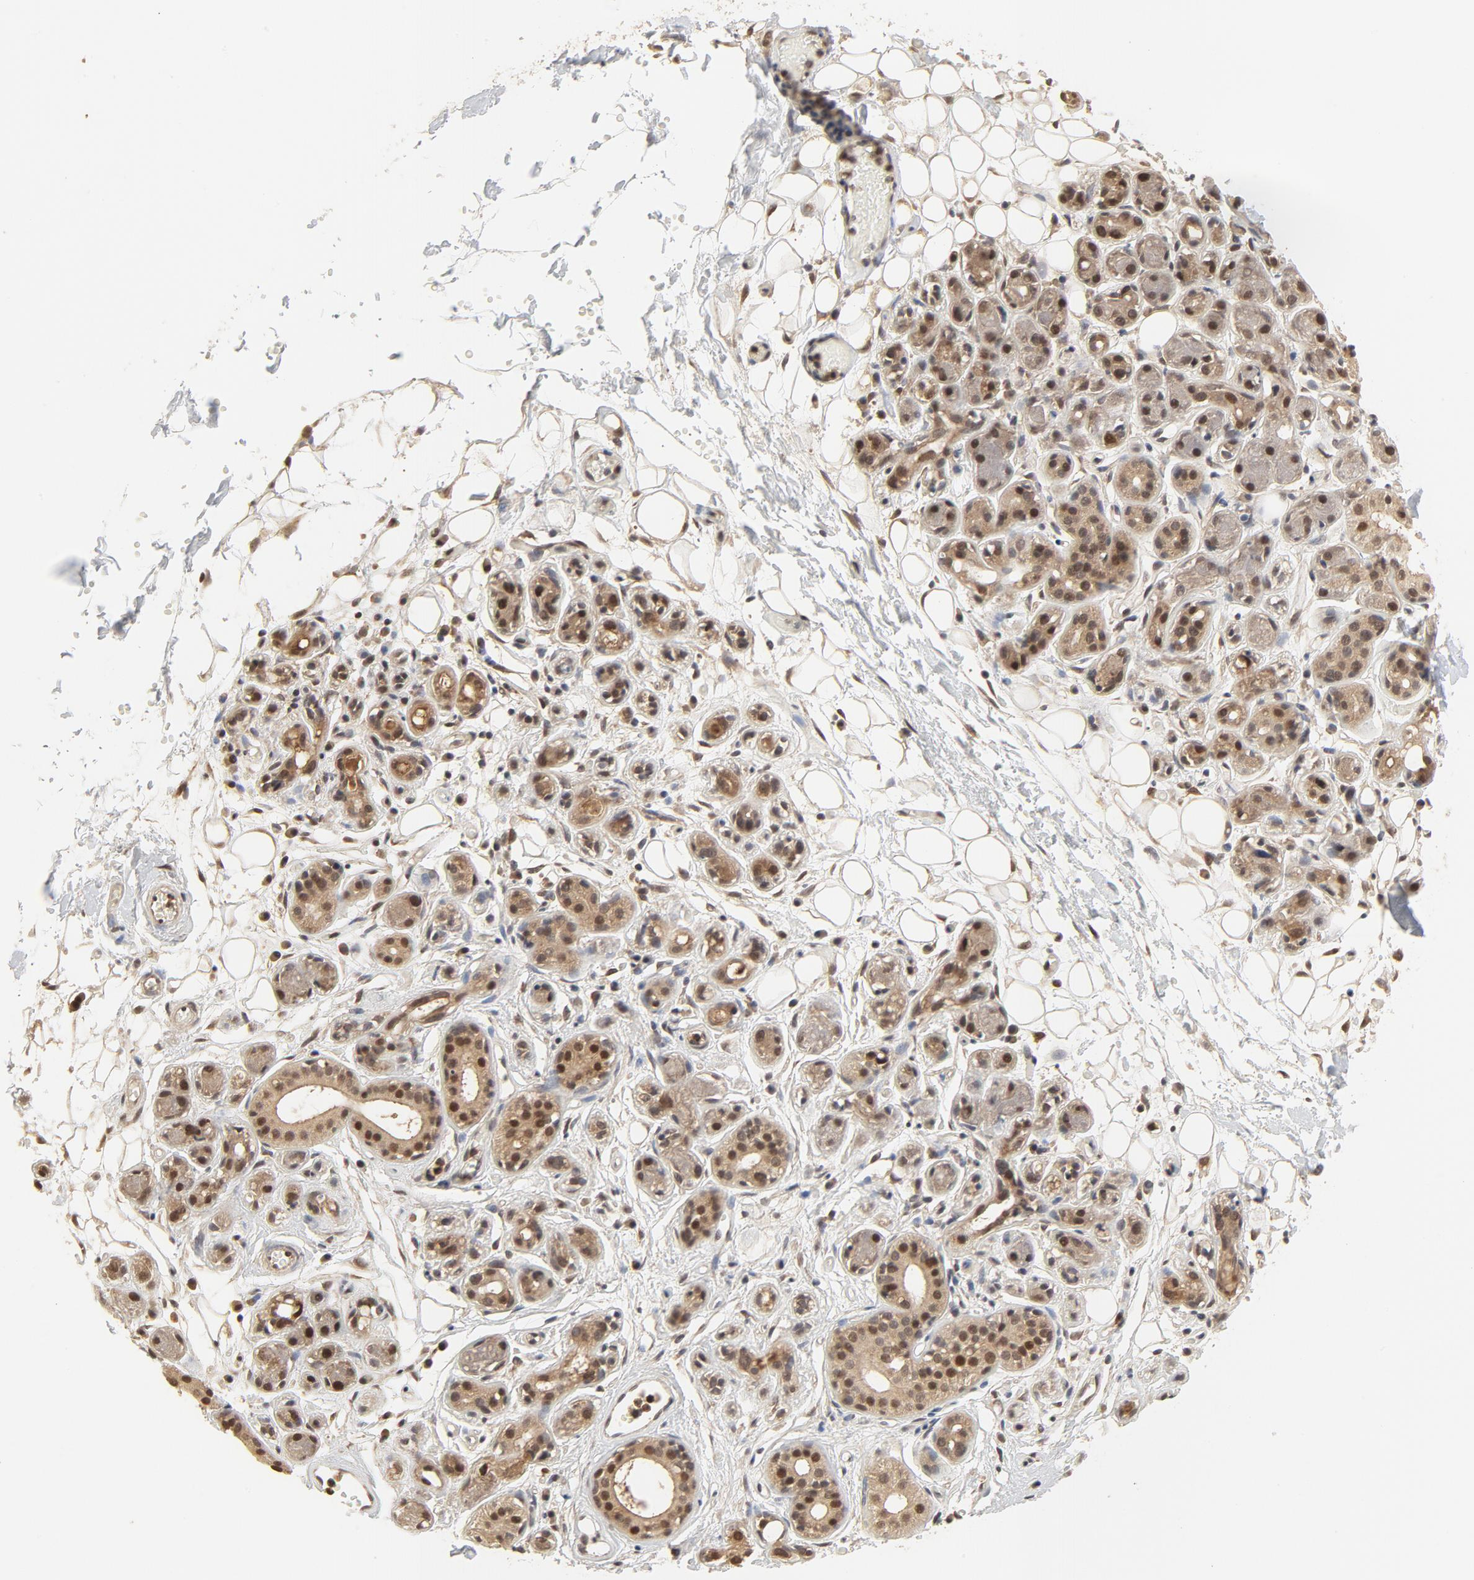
{"staining": {"intensity": "moderate", "quantity": "25%-75%", "location": "cytoplasmic/membranous,nuclear"}, "tissue": "salivary gland", "cell_type": "Glandular cells", "image_type": "normal", "snomed": [{"axis": "morphology", "description": "Normal tissue, NOS"}, {"axis": "topography", "description": "Salivary gland"}], "caption": "DAB (3,3'-diaminobenzidine) immunohistochemical staining of unremarkable human salivary gland exhibits moderate cytoplasmic/membranous,nuclear protein expression in approximately 25%-75% of glandular cells.", "gene": "NEDD8", "patient": {"sex": "male", "age": 54}}